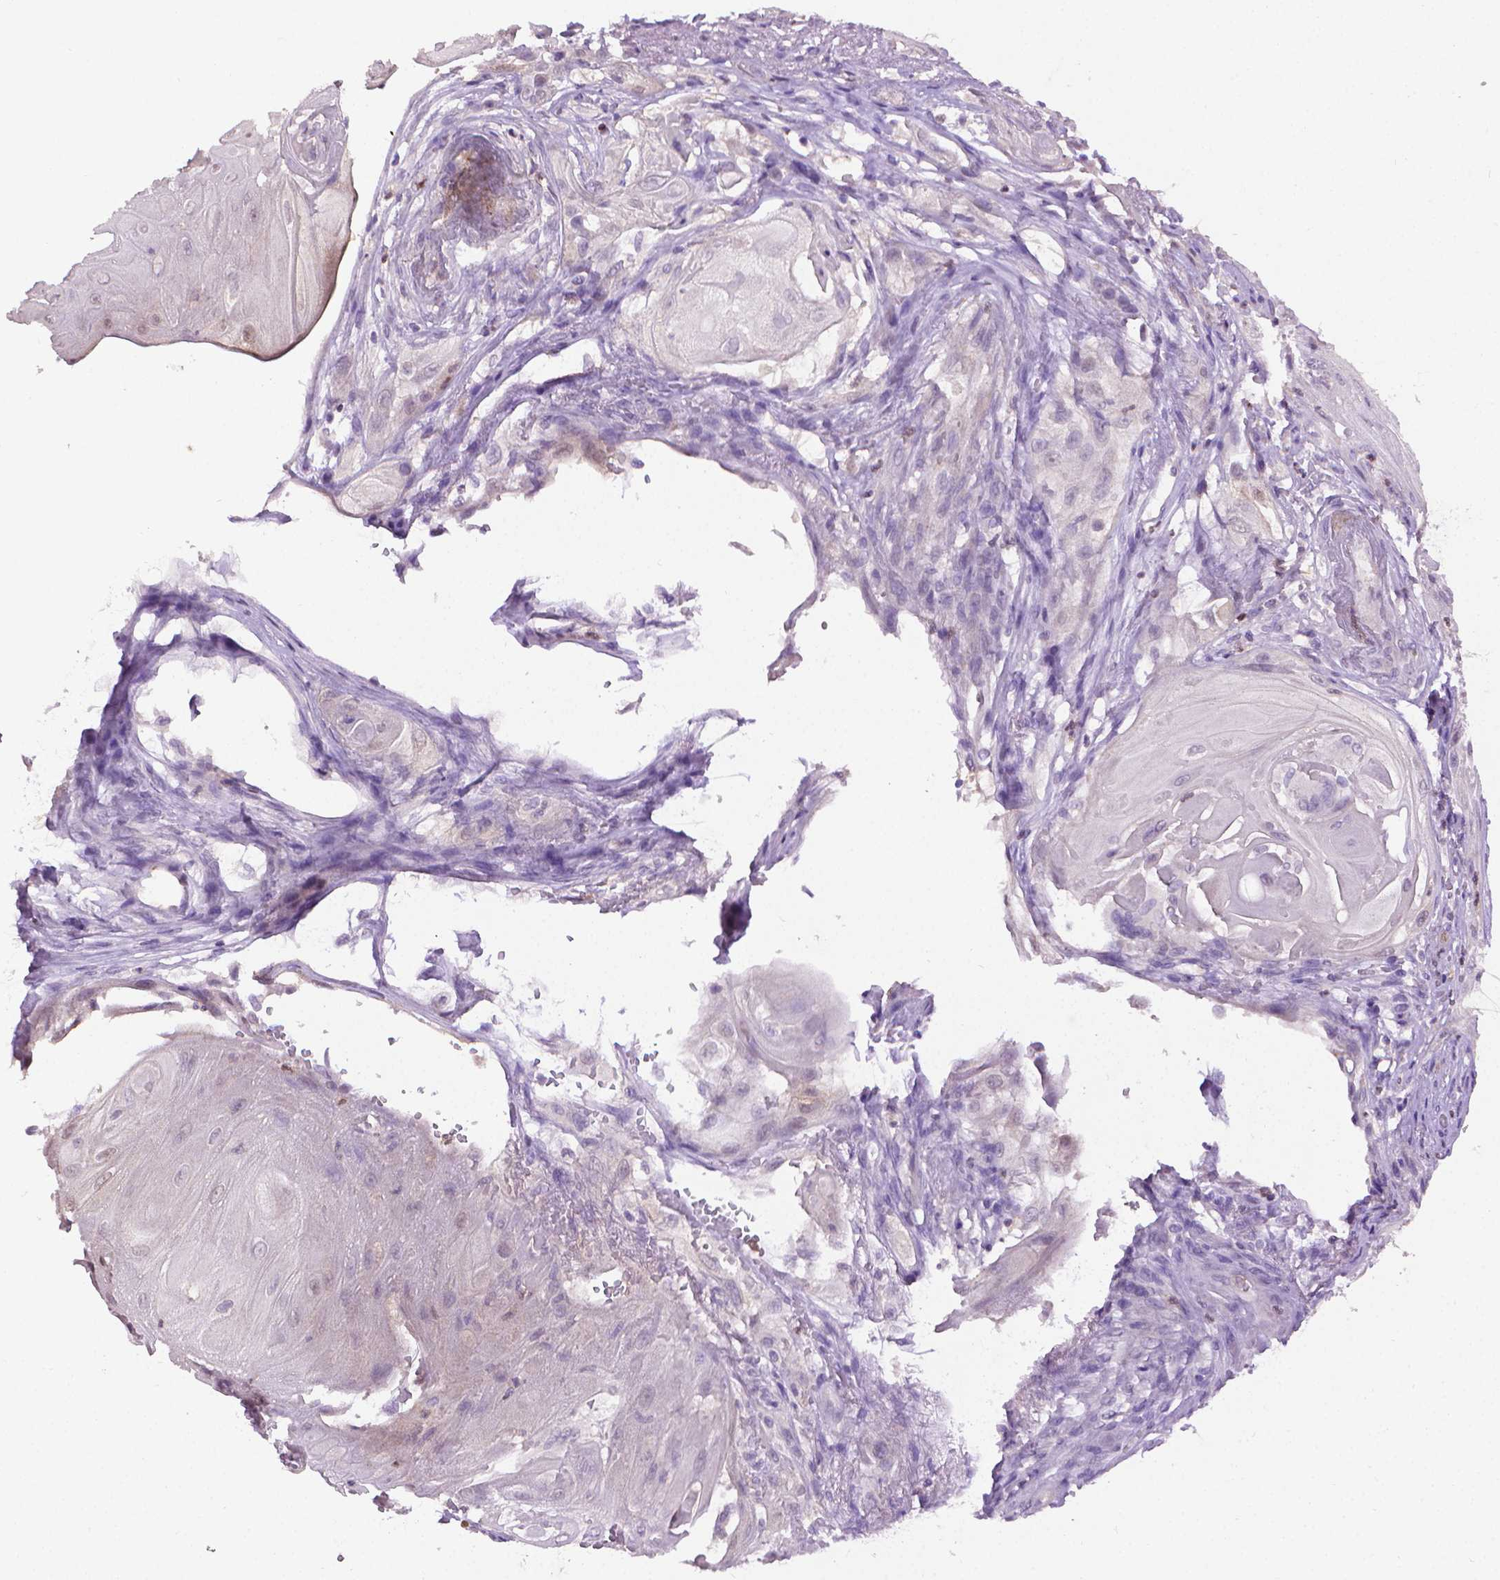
{"staining": {"intensity": "negative", "quantity": "none", "location": "none"}, "tissue": "skin cancer", "cell_type": "Tumor cells", "image_type": "cancer", "snomed": [{"axis": "morphology", "description": "Squamous cell carcinoma, NOS"}, {"axis": "topography", "description": "Skin"}], "caption": "A histopathology image of human skin cancer is negative for staining in tumor cells.", "gene": "CDKN2D", "patient": {"sex": "male", "age": 62}}